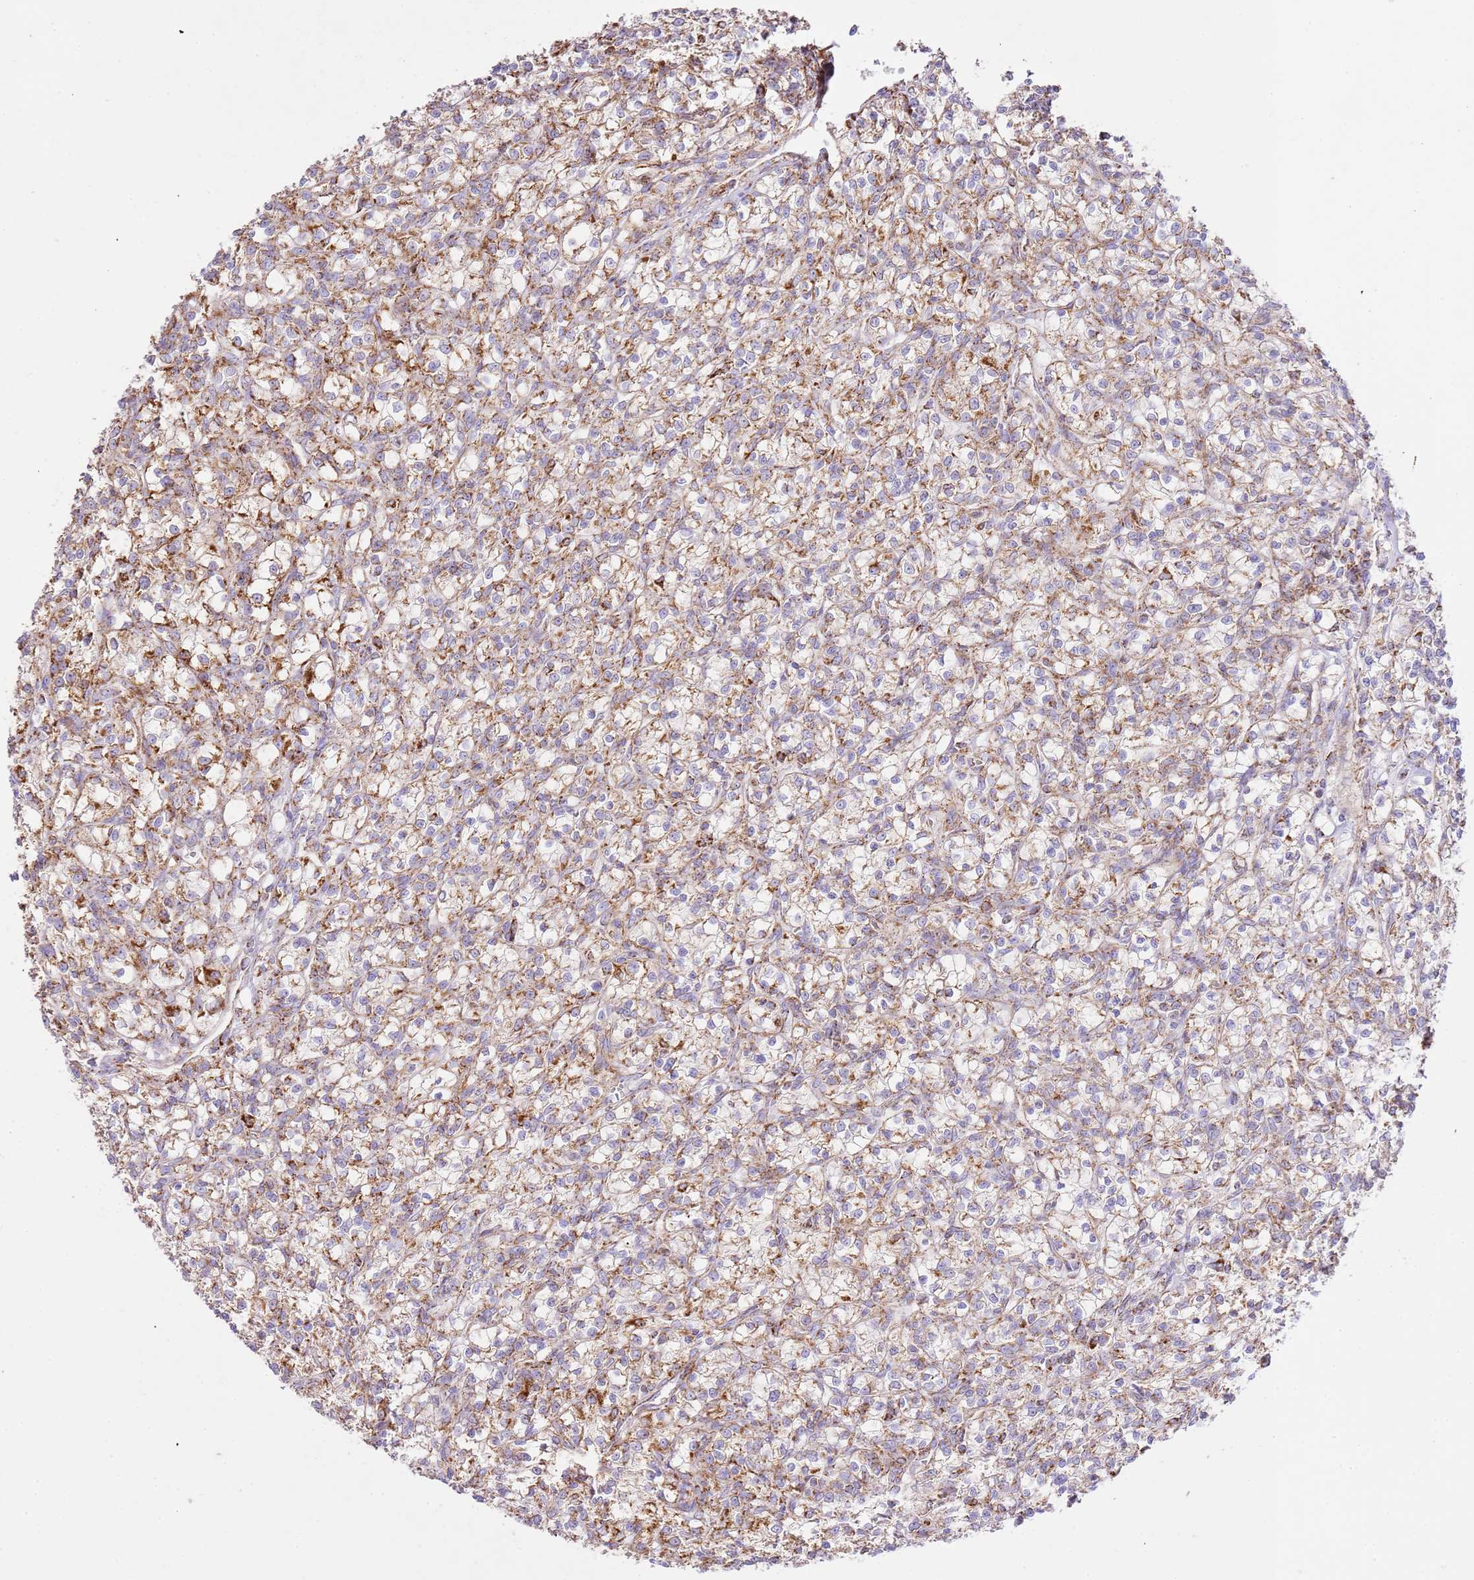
{"staining": {"intensity": "moderate", "quantity": ">75%", "location": "cytoplasmic/membranous"}, "tissue": "renal cancer", "cell_type": "Tumor cells", "image_type": "cancer", "snomed": [{"axis": "morphology", "description": "Adenocarcinoma, NOS"}, {"axis": "topography", "description": "Kidney"}], "caption": "High-magnification brightfield microscopy of renal cancer stained with DAB (3,3'-diaminobenzidine) (brown) and counterstained with hematoxylin (blue). tumor cells exhibit moderate cytoplasmic/membranous positivity is present in about>75% of cells.", "gene": "ZBTB39", "patient": {"sex": "female", "age": 59}}